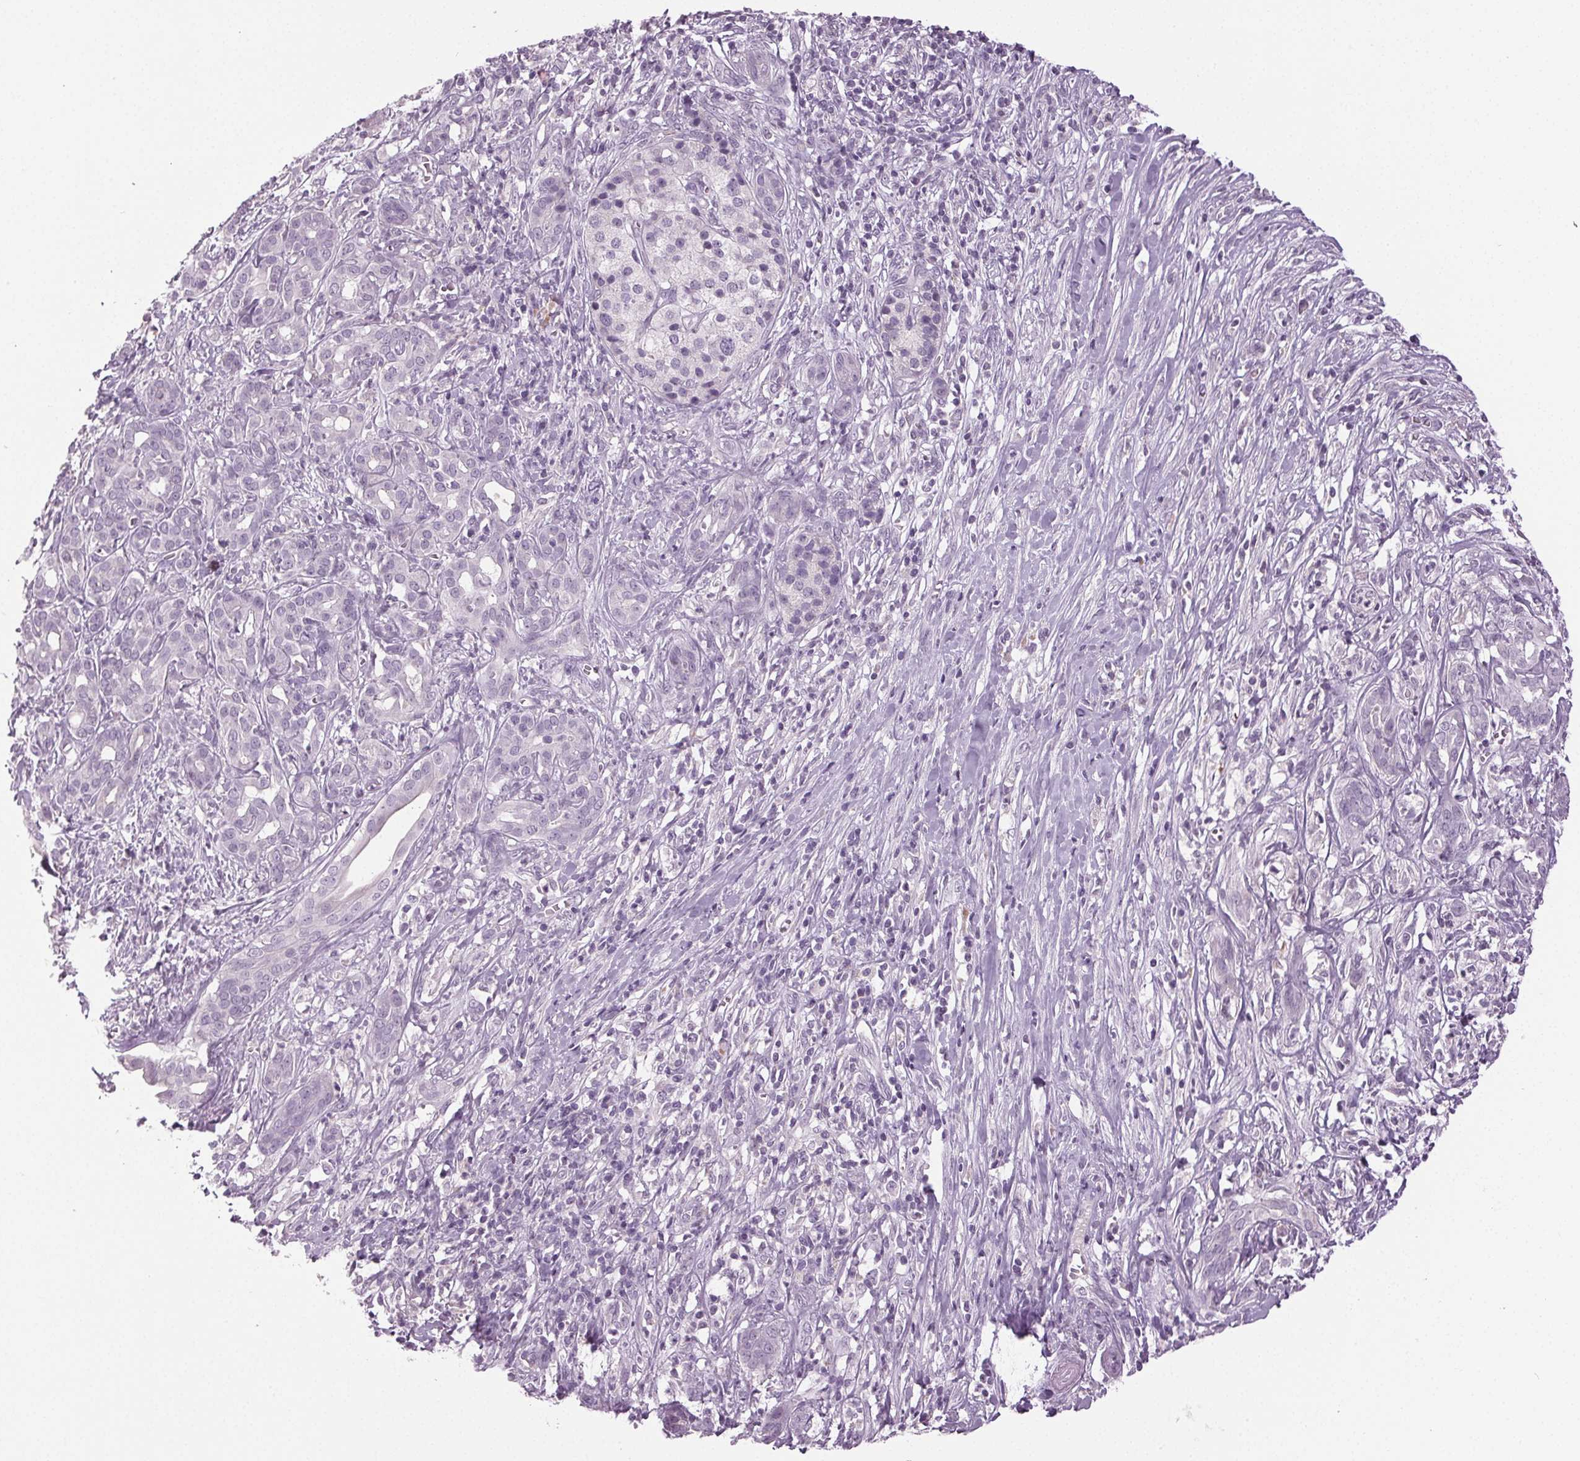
{"staining": {"intensity": "negative", "quantity": "none", "location": "none"}, "tissue": "pancreatic cancer", "cell_type": "Tumor cells", "image_type": "cancer", "snomed": [{"axis": "morphology", "description": "Adenocarcinoma, NOS"}, {"axis": "topography", "description": "Pancreas"}], "caption": "Micrograph shows no protein positivity in tumor cells of pancreatic adenocarcinoma tissue.", "gene": "DNAH12", "patient": {"sex": "male", "age": 61}}